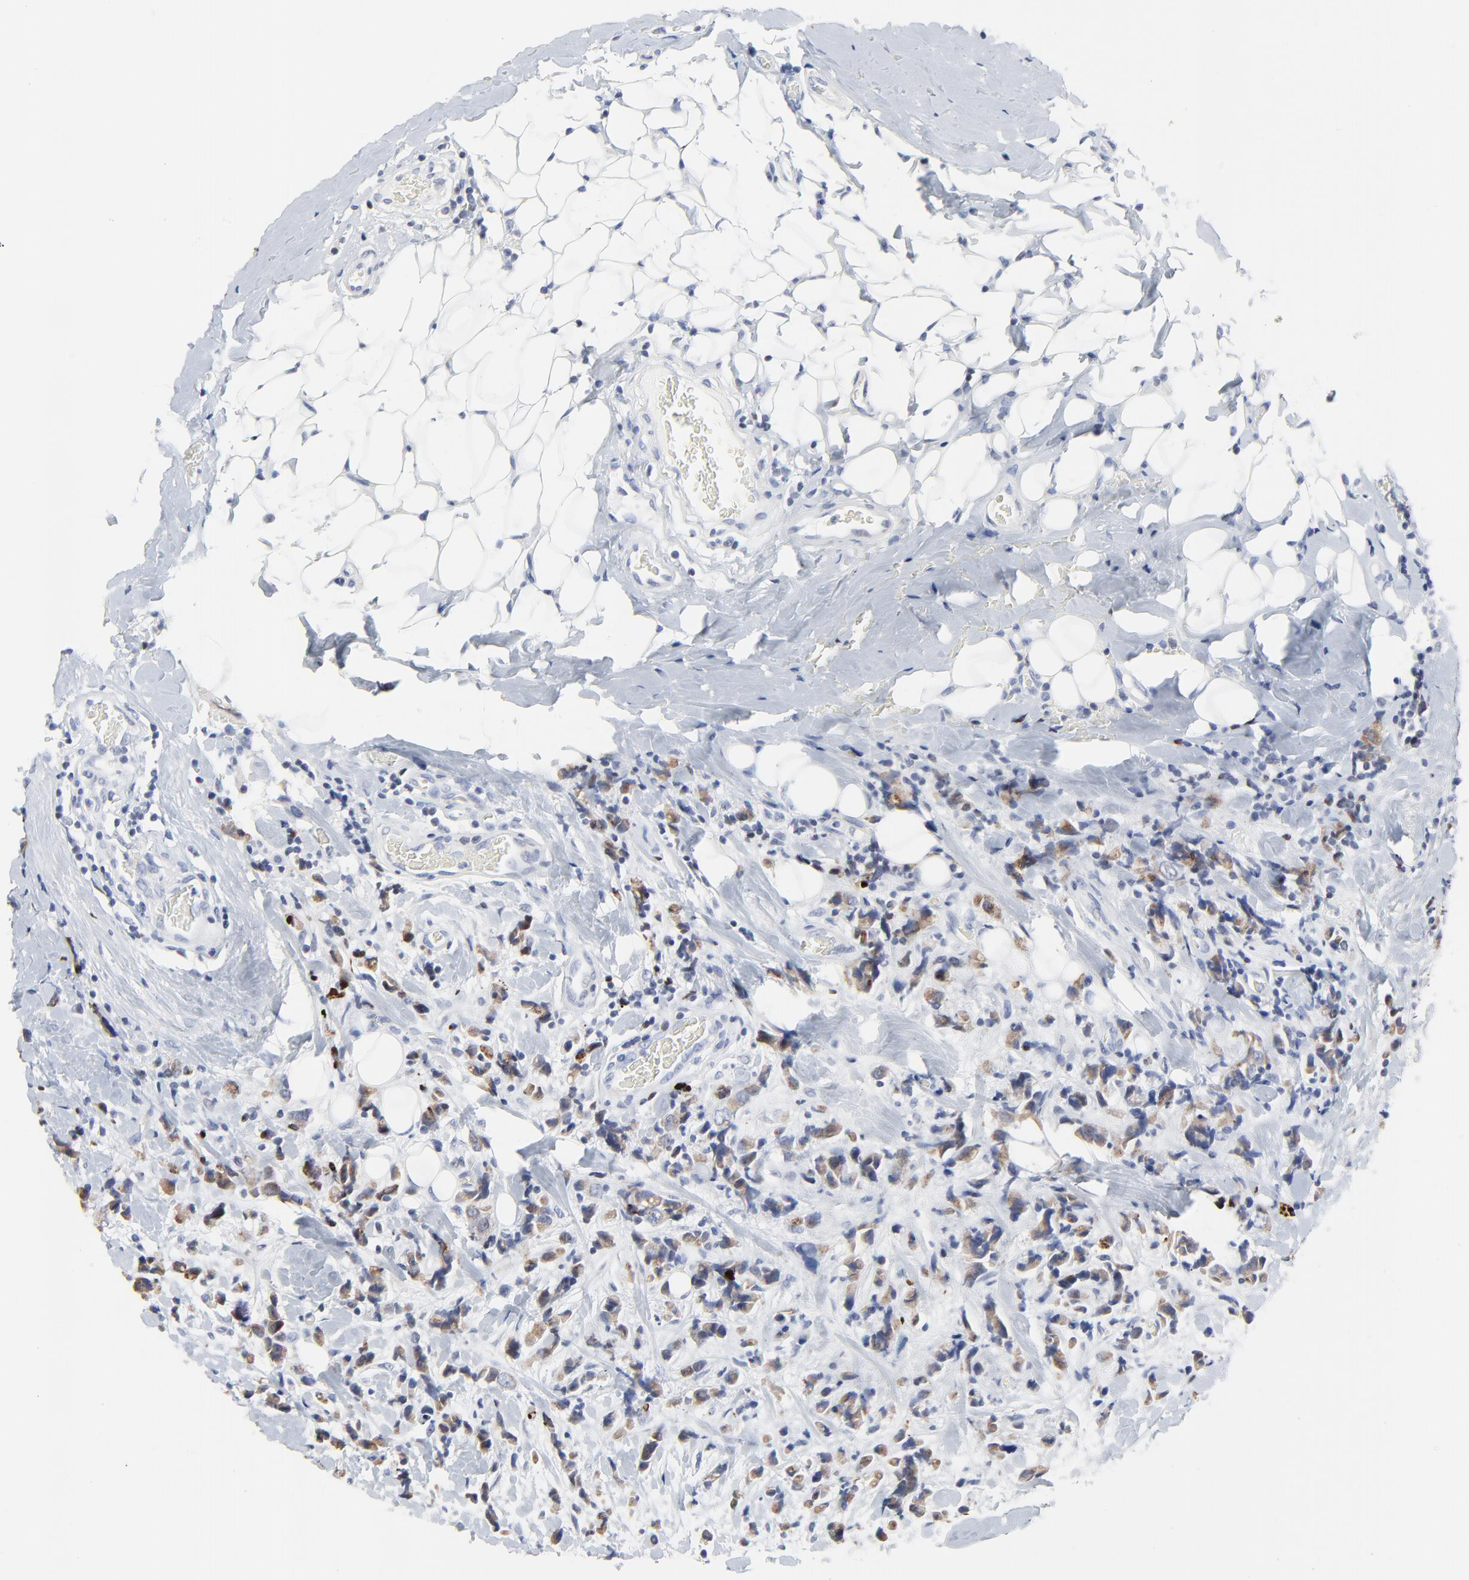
{"staining": {"intensity": "weak", "quantity": ">75%", "location": "cytoplasmic/membranous"}, "tissue": "breast cancer", "cell_type": "Tumor cells", "image_type": "cancer", "snomed": [{"axis": "morphology", "description": "Lobular carcinoma"}, {"axis": "topography", "description": "Breast"}], "caption": "A brown stain shows weak cytoplasmic/membranous expression of a protein in breast cancer (lobular carcinoma) tumor cells.", "gene": "LNX1", "patient": {"sex": "female", "age": 57}}